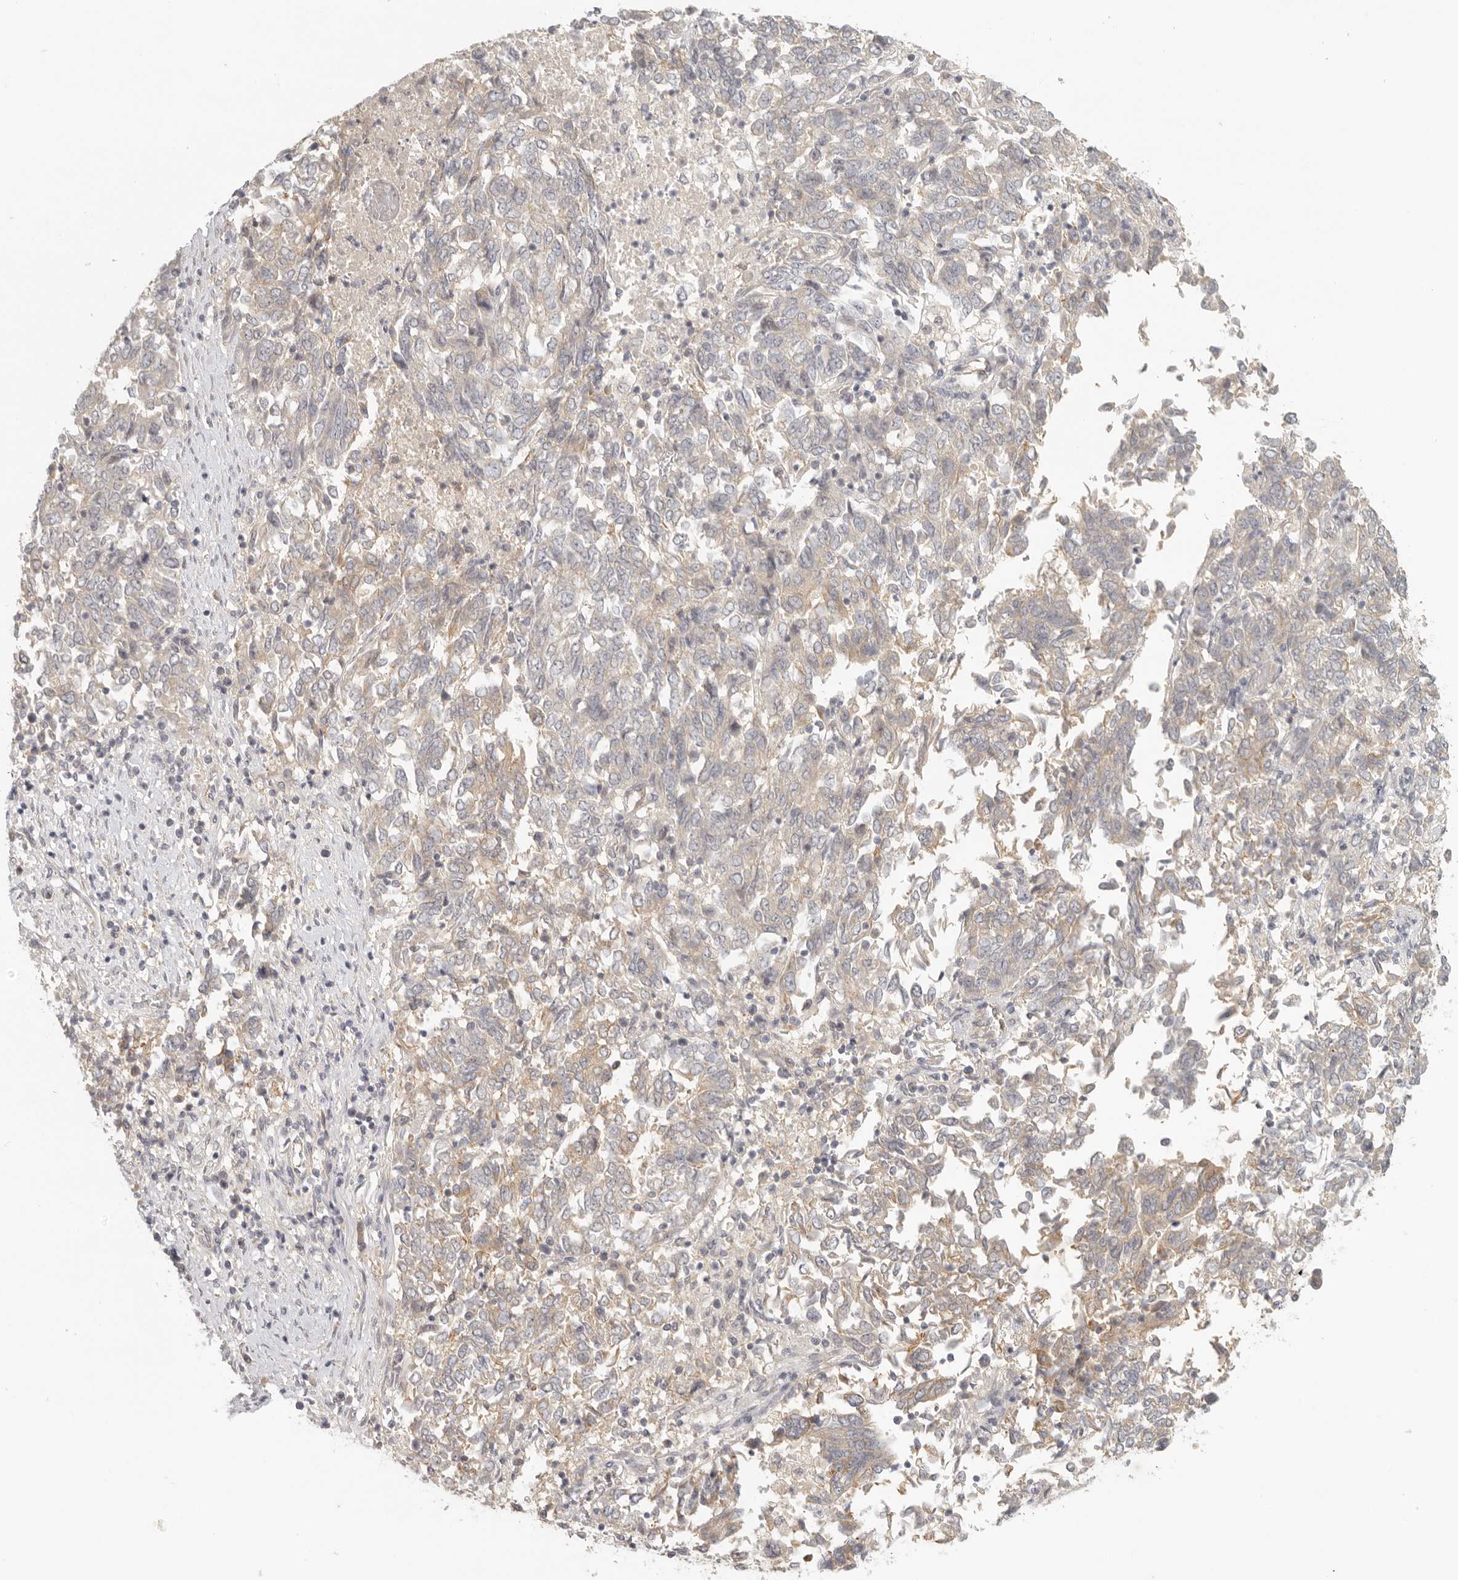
{"staining": {"intensity": "weak", "quantity": "<25%", "location": "cytoplasmic/membranous"}, "tissue": "endometrial cancer", "cell_type": "Tumor cells", "image_type": "cancer", "snomed": [{"axis": "morphology", "description": "Adenocarcinoma, NOS"}, {"axis": "topography", "description": "Endometrium"}], "caption": "Endometrial cancer stained for a protein using IHC exhibits no positivity tumor cells.", "gene": "AHDC1", "patient": {"sex": "female", "age": 80}}